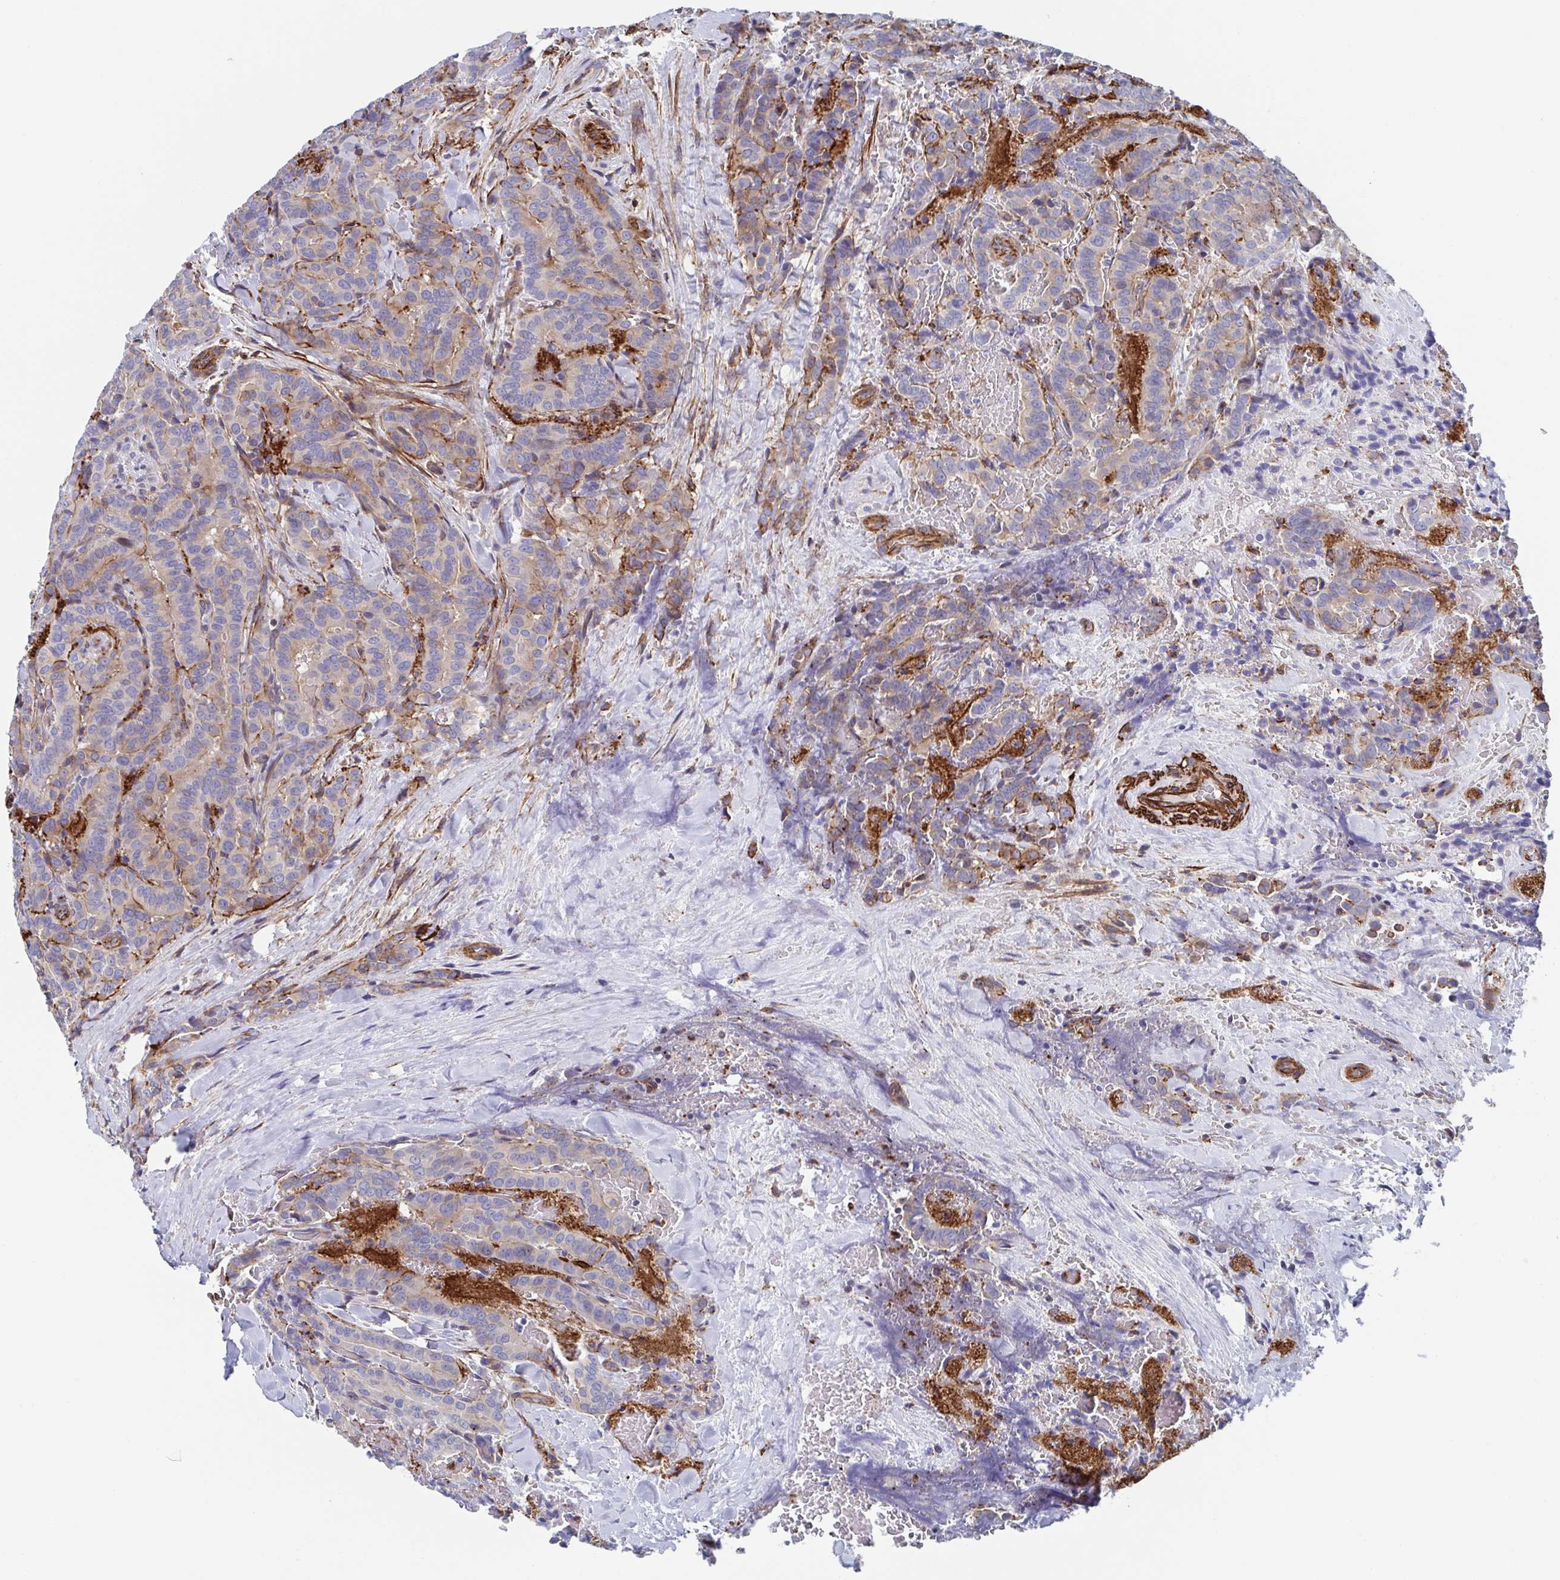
{"staining": {"intensity": "weak", "quantity": "<25%", "location": "cytoplasmic/membranous"}, "tissue": "thyroid cancer", "cell_type": "Tumor cells", "image_type": "cancer", "snomed": [{"axis": "morphology", "description": "Papillary adenocarcinoma, NOS"}, {"axis": "topography", "description": "Thyroid gland"}], "caption": "Tumor cells show no significant protein staining in thyroid cancer (papillary adenocarcinoma).", "gene": "KLC3", "patient": {"sex": "male", "age": 61}}